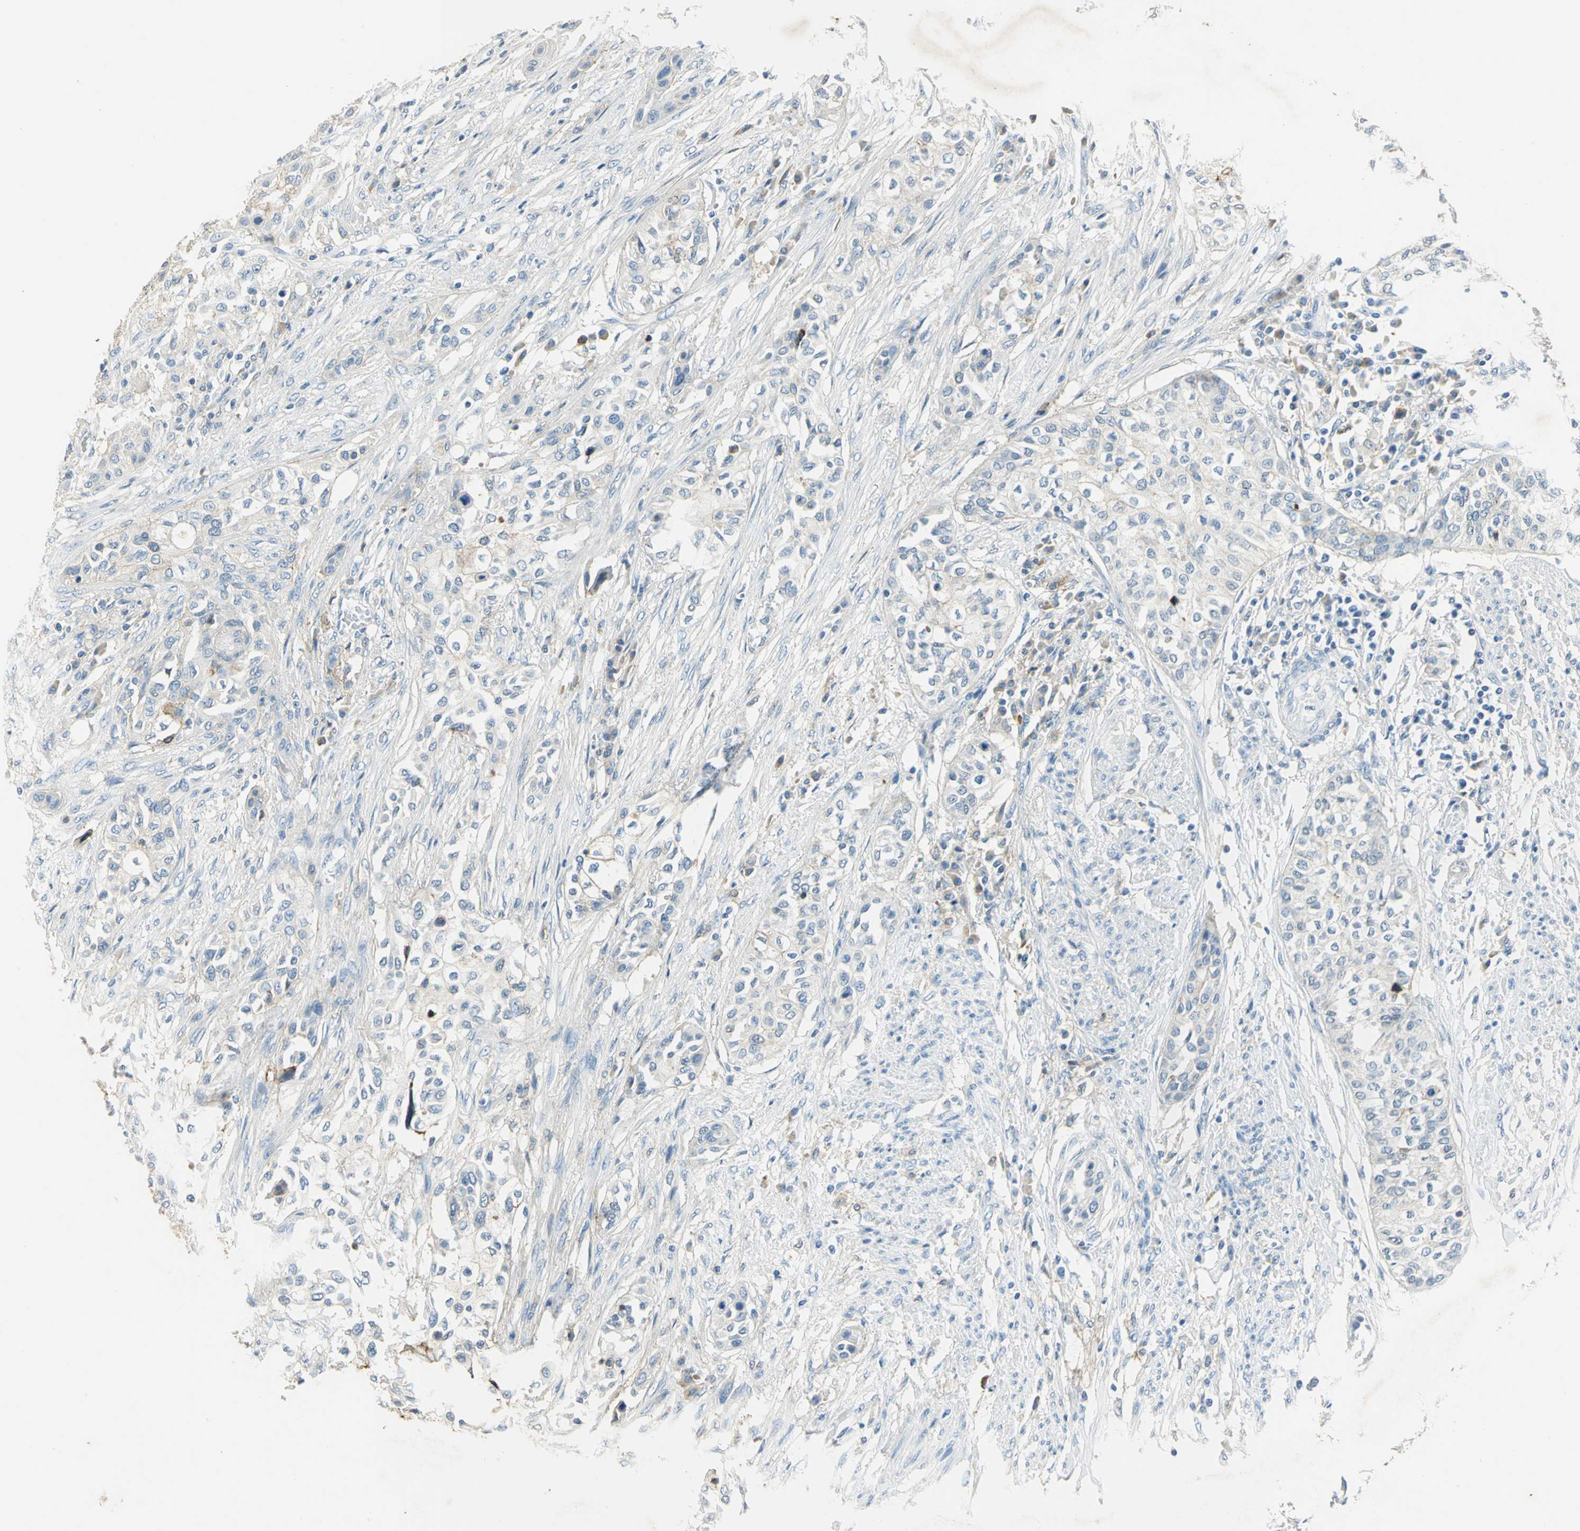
{"staining": {"intensity": "negative", "quantity": "none", "location": "none"}, "tissue": "urothelial cancer", "cell_type": "Tumor cells", "image_type": "cancer", "snomed": [{"axis": "morphology", "description": "Urothelial carcinoma, High grade"}, {"axis": "topography", "description": "Urinary bladder"}], "caption": "Image shows no protein positivity in tumor cells of urothelial carcinoma (high-grade) tissue. Brightfield microscopy of IHC stained with DAB (brown) and hematoxylin (blue), captured at high magnification.", "gene": "ANXA4", "patient": {"sex": "male", "age": 74}}